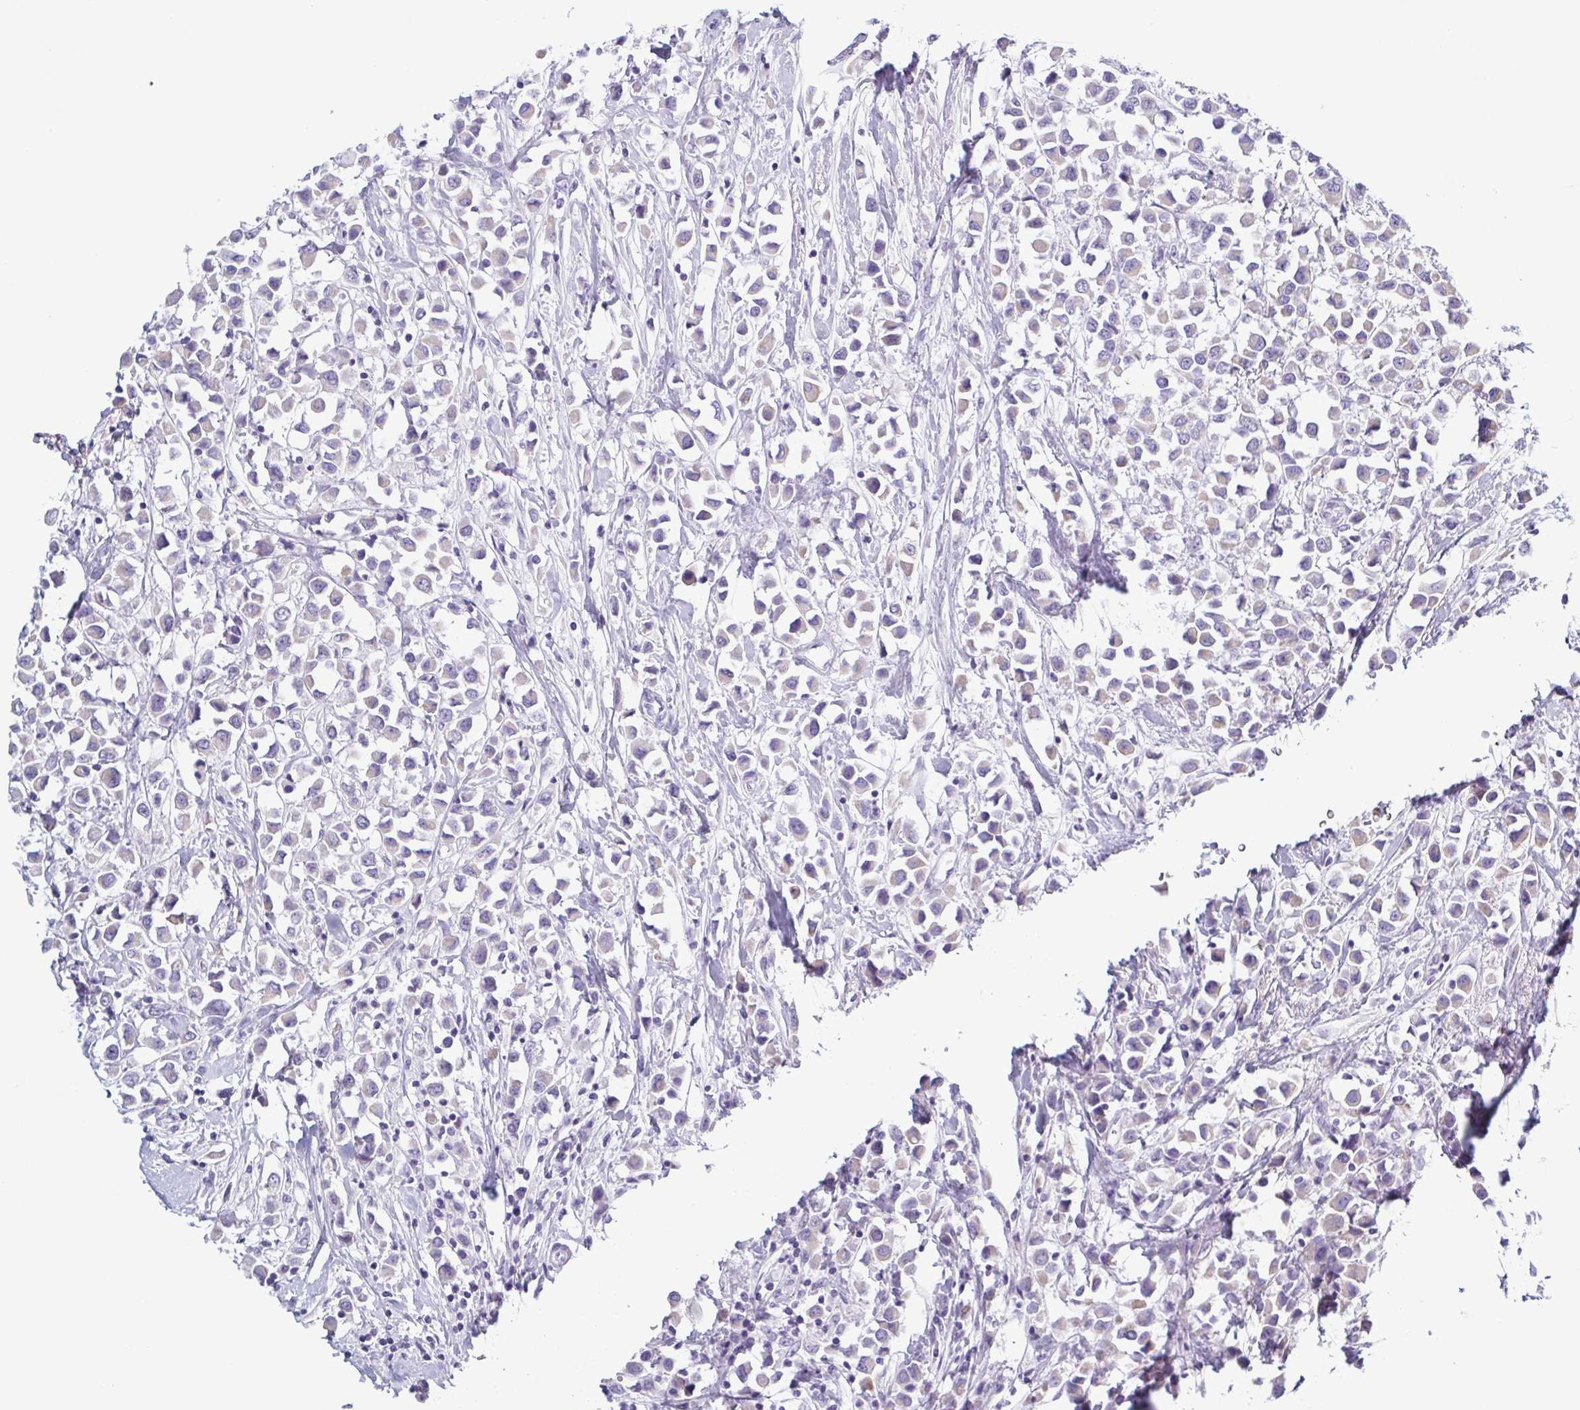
{"staining": {"intensity": "negative", "quantity": "none", "location": "none"}, "tissue": "breast cancer", "cell_type": "Tumor cells", "image_type": "cancer", "snomed": [{"axis": "morphology", "description": "Duct carcinoma"}, {"axis": "topography", "description": "Breast"}], "caption": "Immunohistochemical staining of human infiltrating ductal carcinoma (breast) displays no significant positivity in tumor cells.", "gene": "KRT10", "patient": {"sex": "female", "age": 61}}